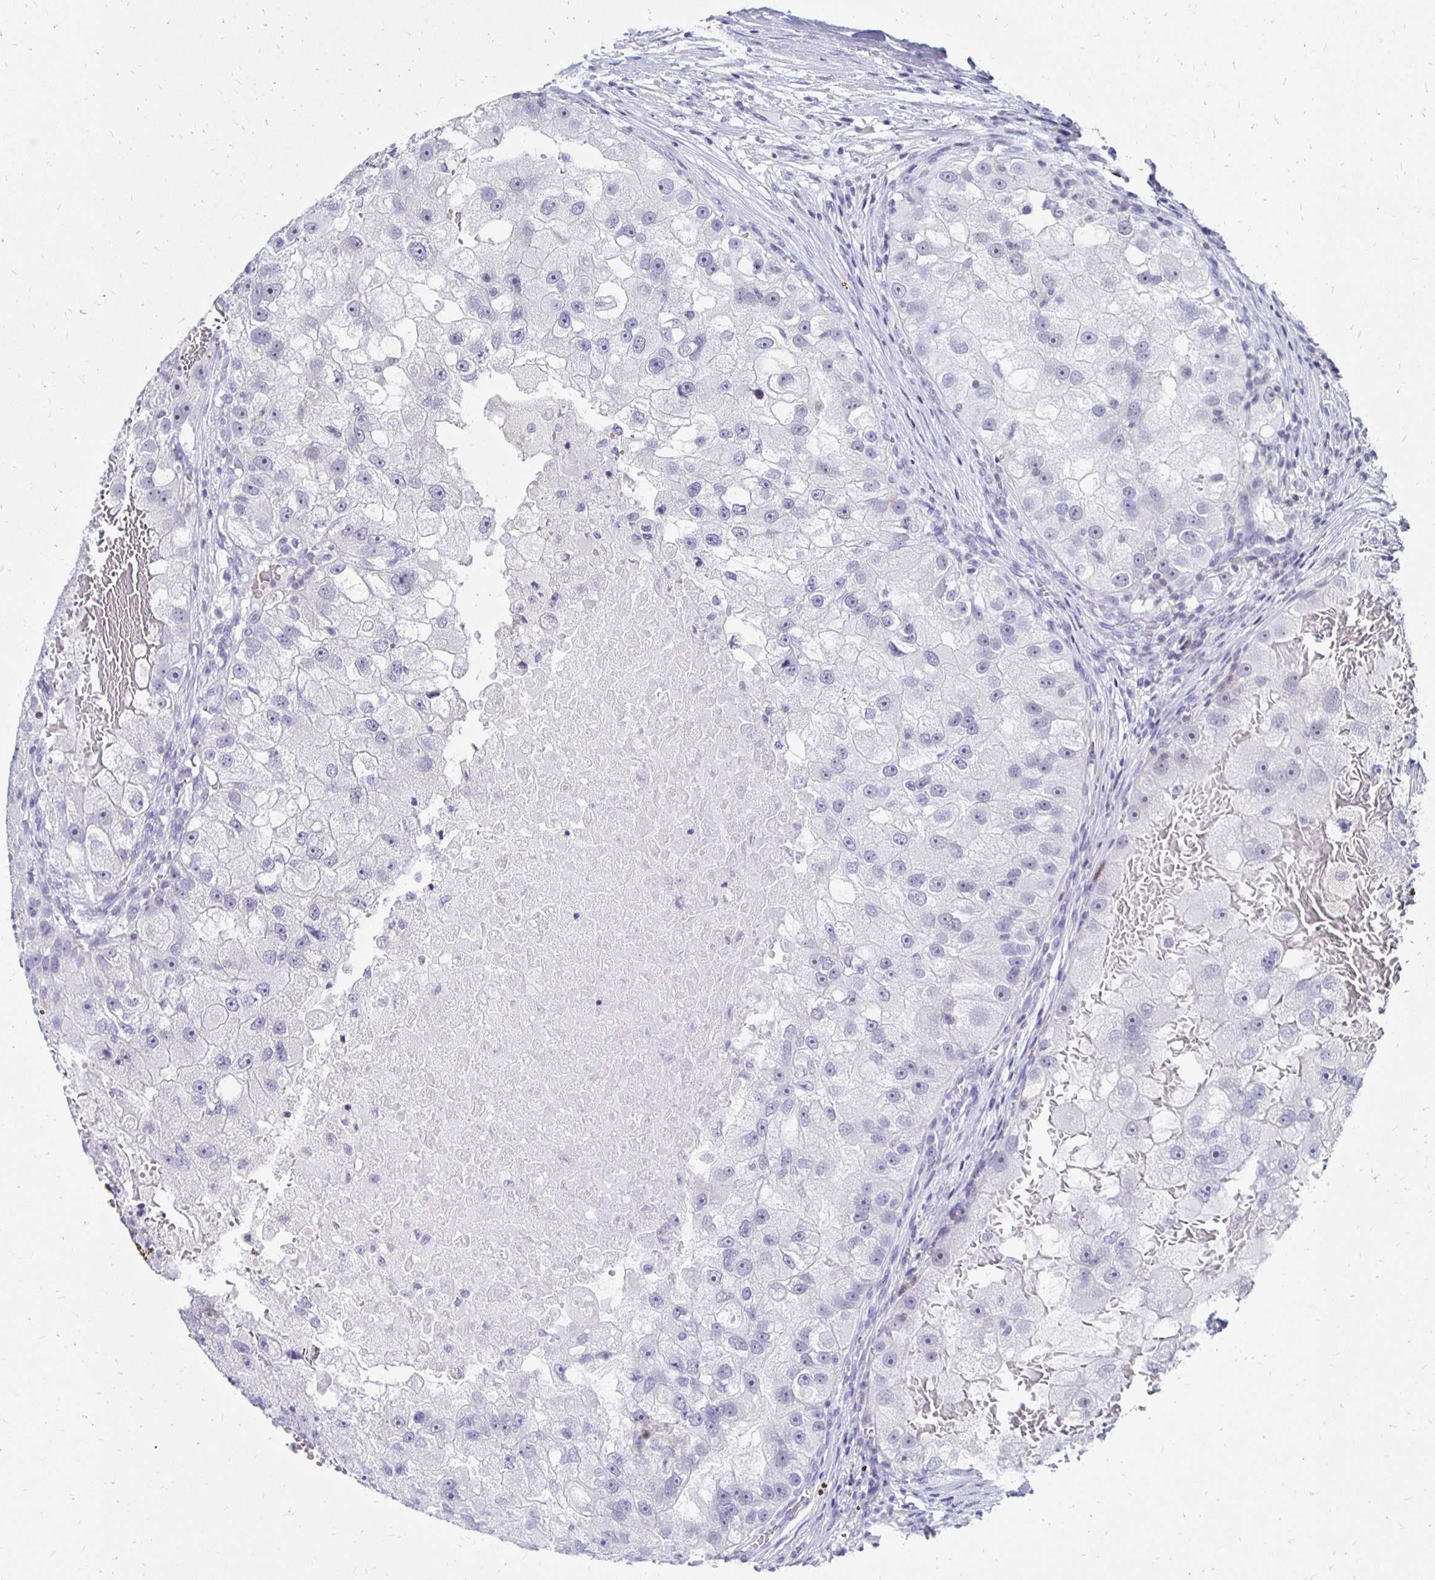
{"staining": {"intensity": "negative", "quantity": "none", "location": "none"}, "tissue": "renal cancer", "cell_type": "Tumor cells", "image_type": "cancer", "snomed": [{"axis": "morphology", "description": "Adenocarcinoma, NOS"}, {"axis": "topography", "description": "Kidney"}], "caption": "DAB (3,3'-diaminobenzidine) immunohistochemical staining of human renal cancer (adenocarcinoma) shows no significant positivity in tumor cells.", "gene": "SYT2", "patient": {"sex": "male", "age": 63}}